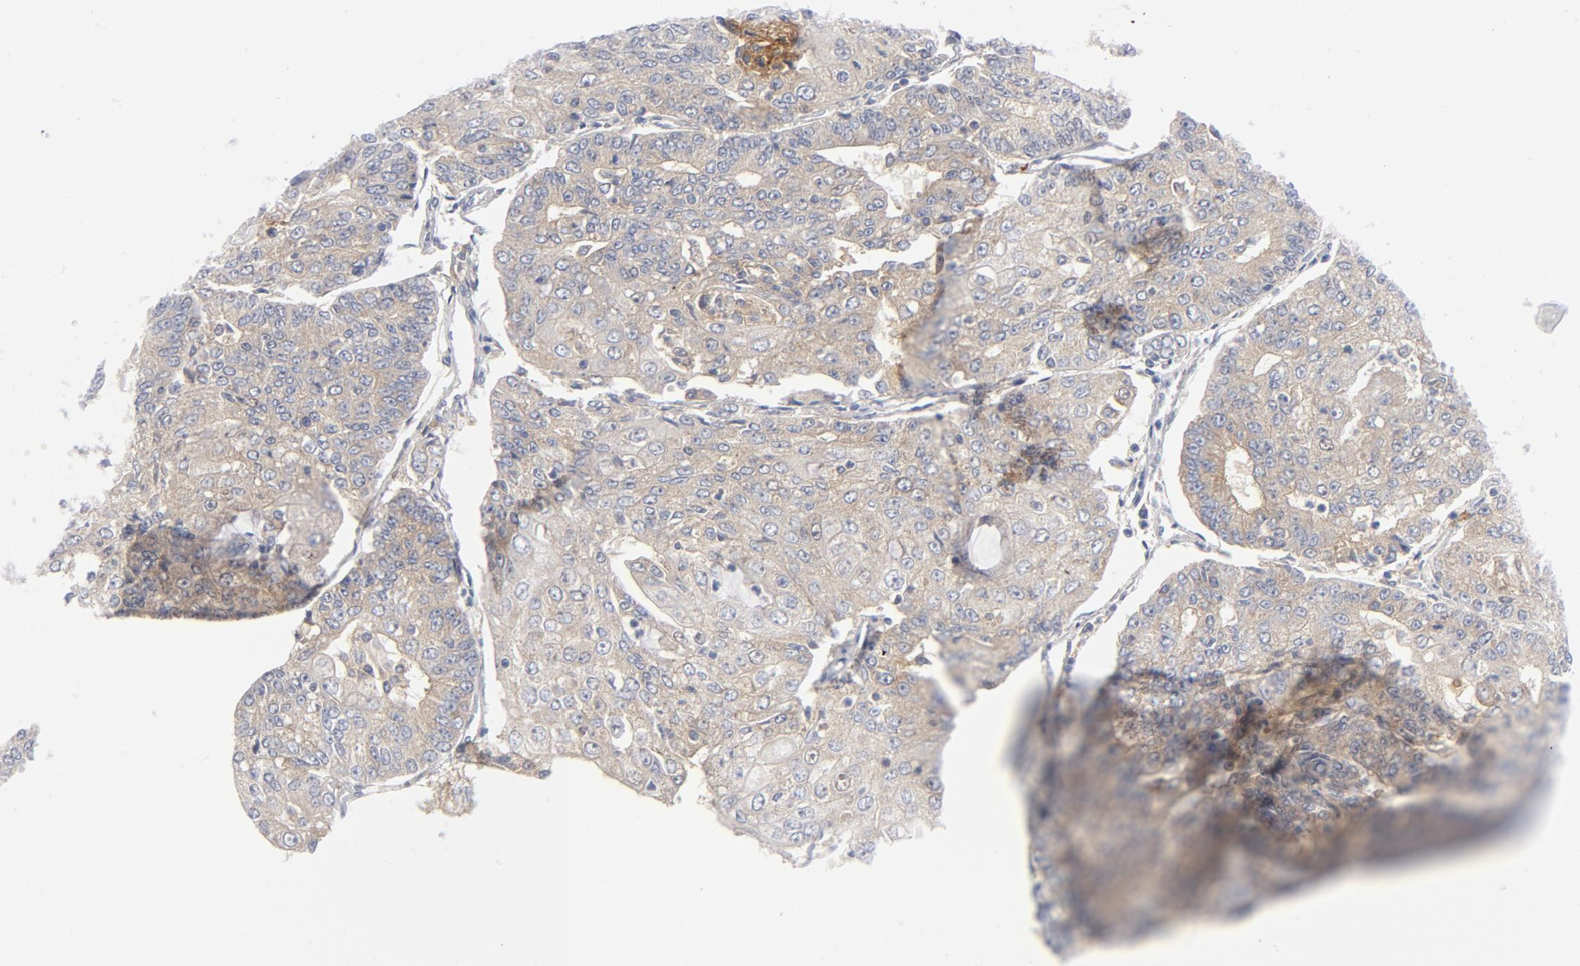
{"staining": {"intensity": "moderate", "quantity": ">75%", "location": "cytoplasmic/membranous"}, "tissue": "endometrial cancer", "cell_type": "Tumor cells", "image_type": "cancer", "snomed": [{"axis": "morphology", "description": "Adenocarcinoma, NOS"}, {"axis": "topography", "description": "Endometrium"}], "caption": "Immunohistochemistry (DAB (3,3'-diaminobenzidine)) staining of endometrial adenocarcinoma demonstrates moderate cytoplasmic/membranous protein staining in approximately >75% of tumor cells.", "gene": "CD86", "patient": {"sex": "female", "age": 56}}